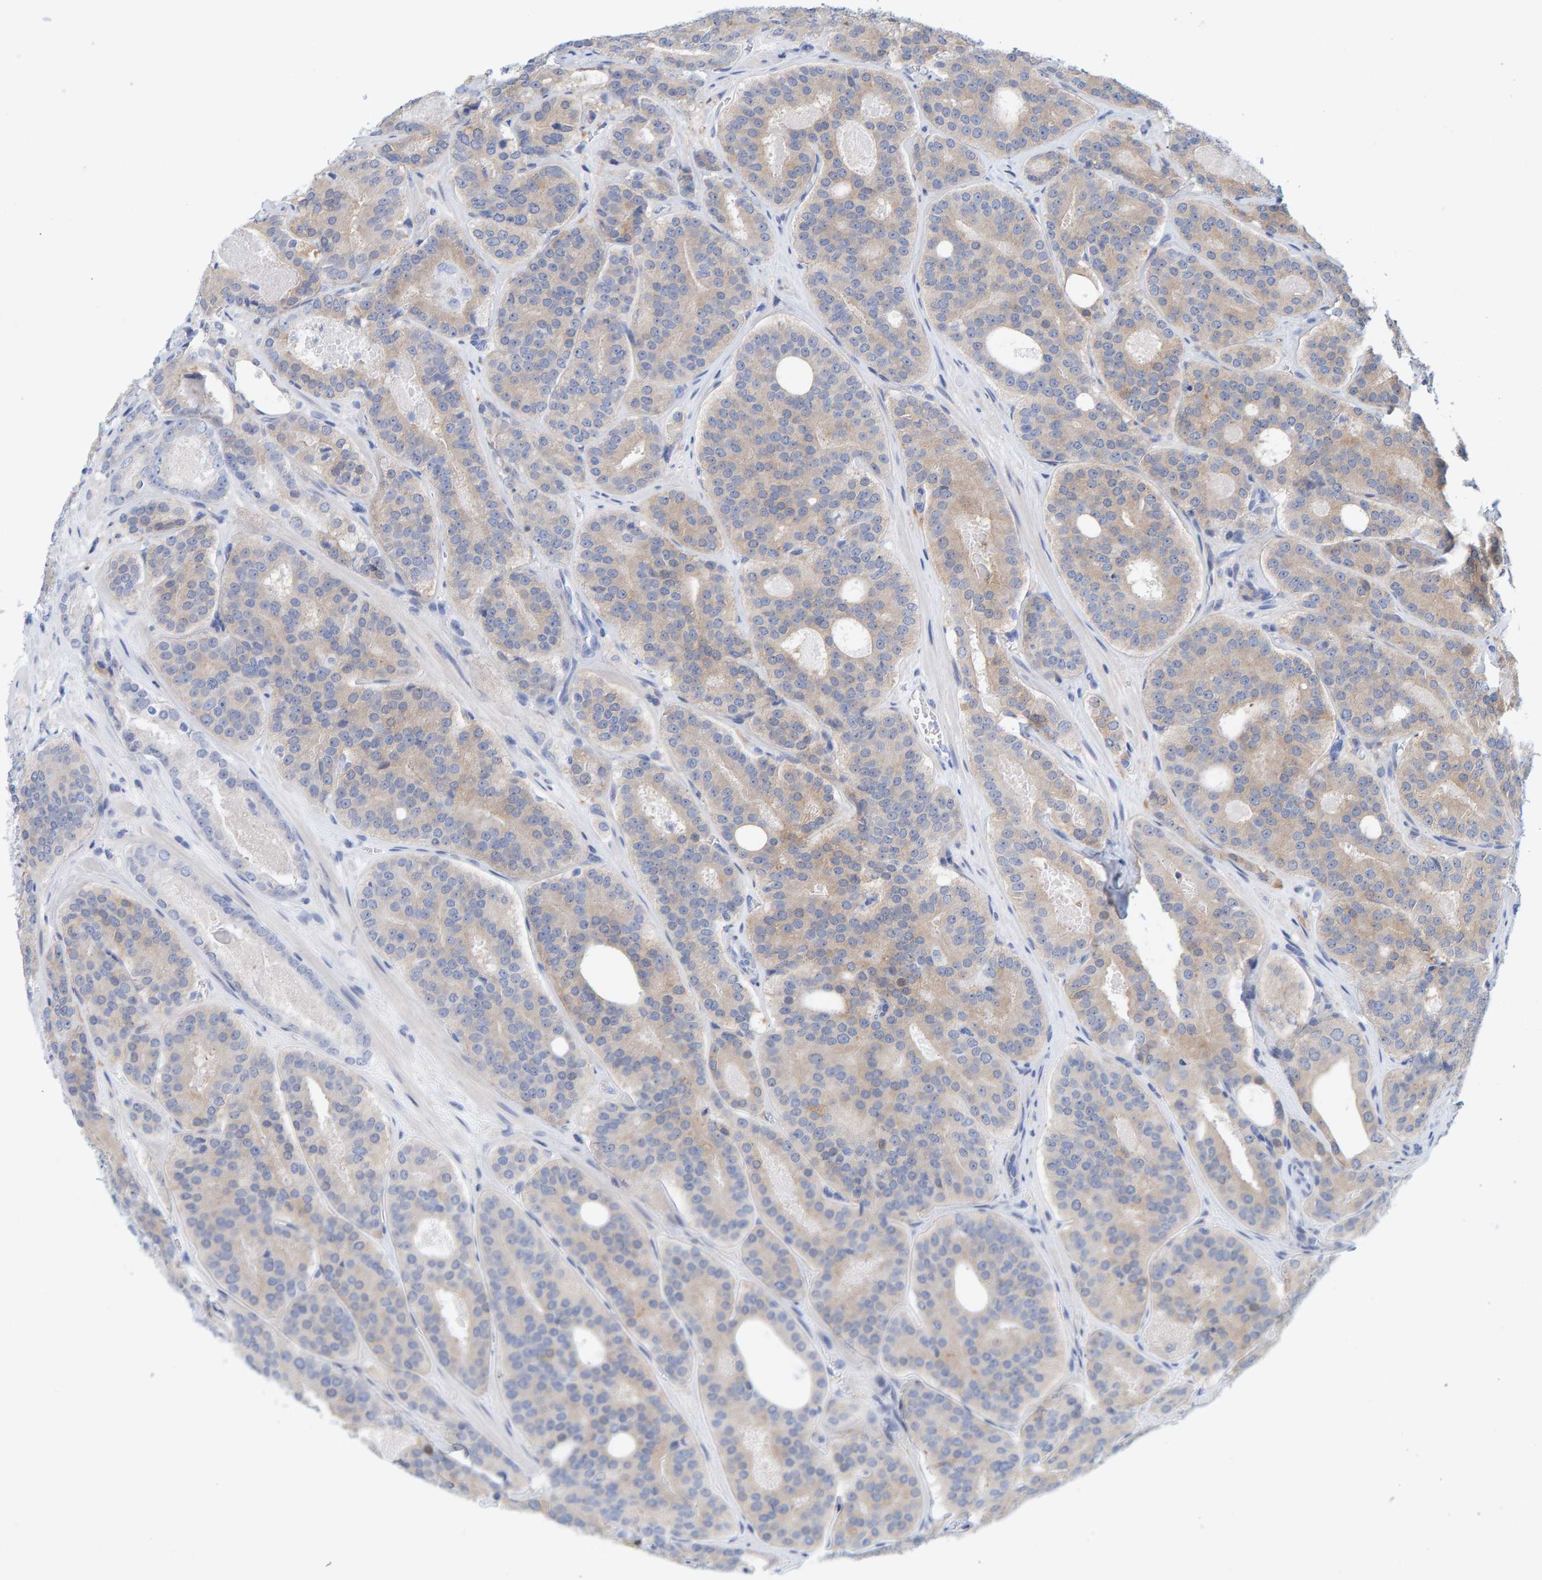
{"staining": {"intensity": "weak", "quantity": "25%-75%", "location": "cytoplasmic/membranous"}, "tissue": "prostate cancer", "cell_type": "Tumor cells", "image_type": "cancer", "snomed": [{"axis": "morphology", "description": "Adenocarcinoma, High grade"}, {"axis": "topography", "description": "Prostate"}], "caption": "The photomicrograph reveals immunohistochemical staining of adenocarcinoma (high-grade) (prostate). There is weak cytoplasmic/membranous staining is seen in approximately 25%-75% of tumor cells.", "gene": "KLHL11", "patient": {"sex": "male", "age": 60}}